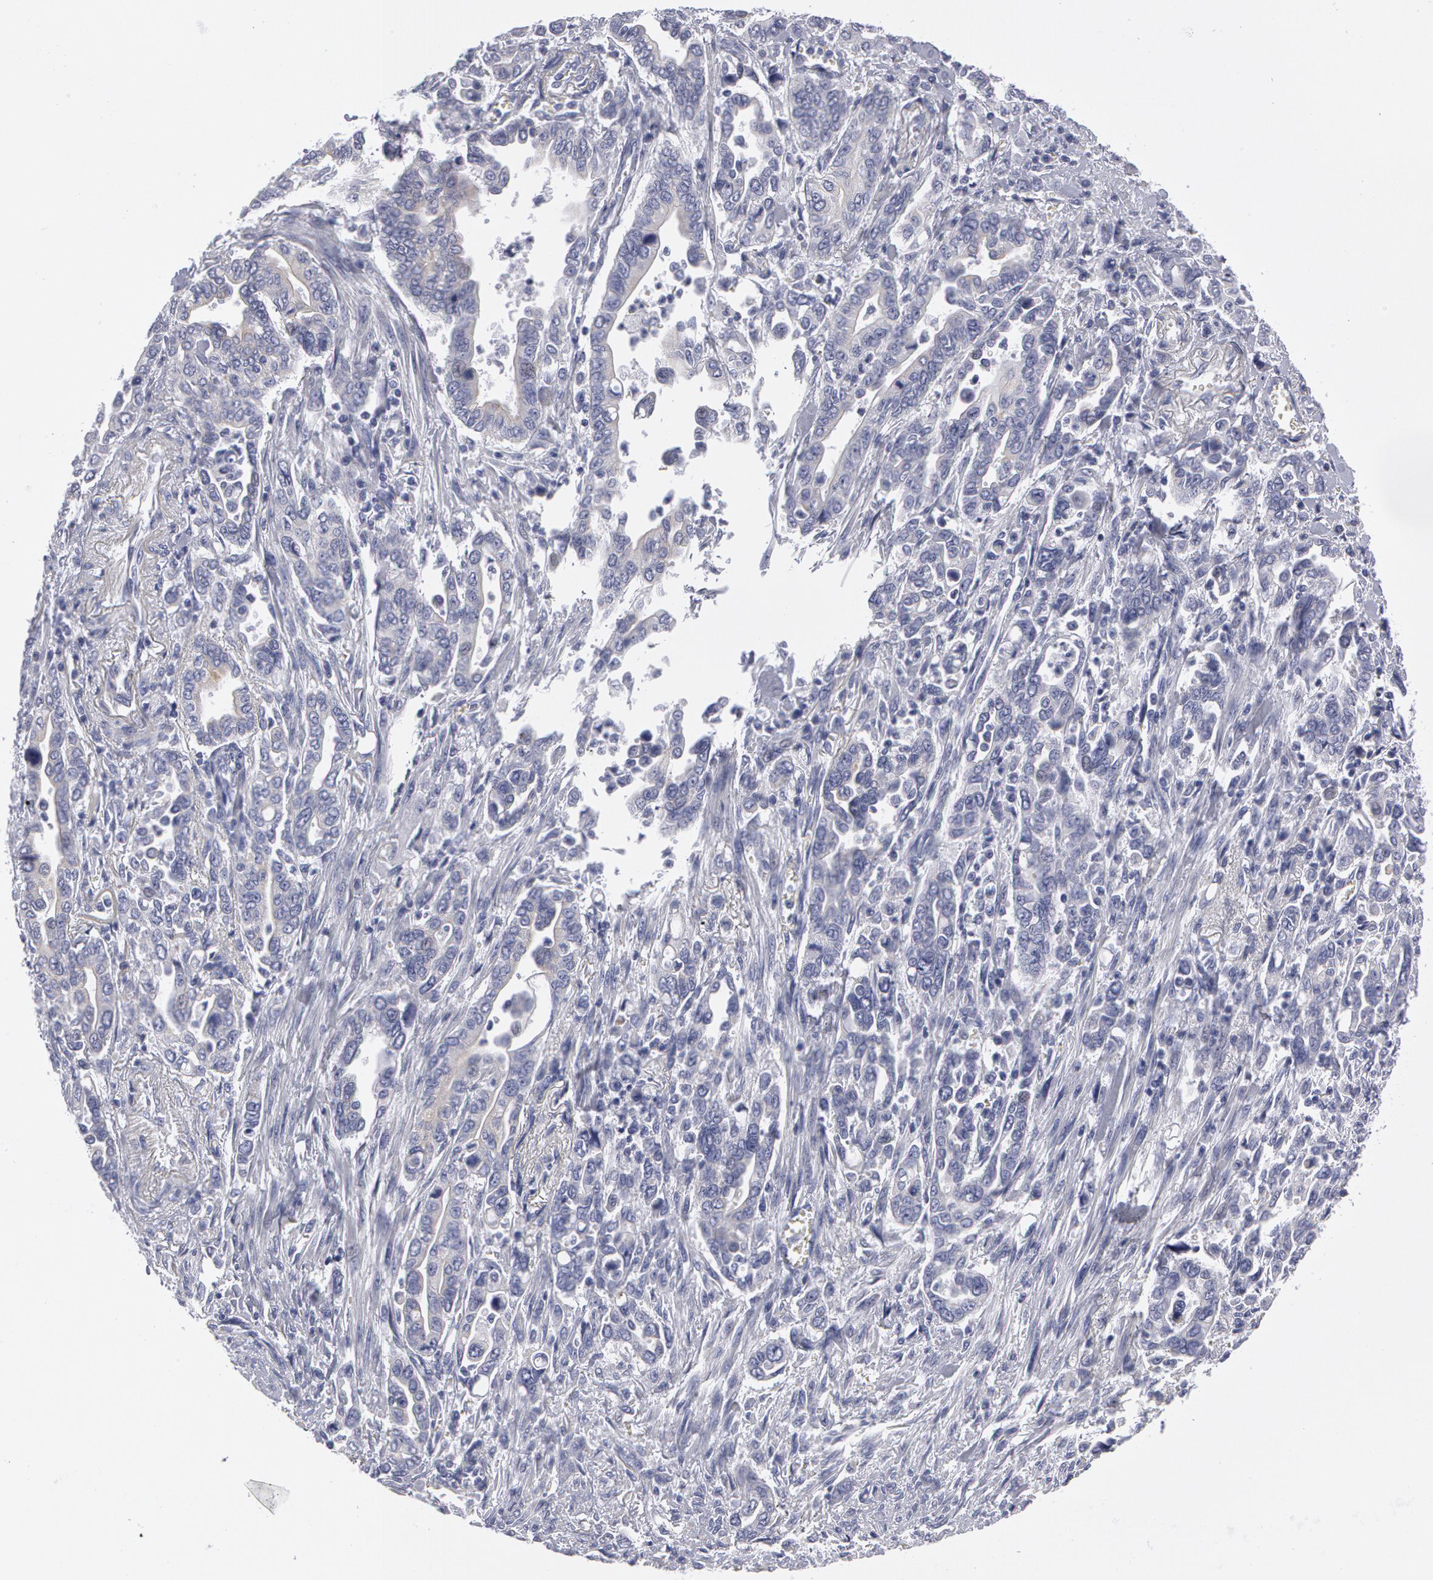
{"staining": {"intensity": "negative", "quantity": "none", "location": "none"}, "tissue": "pancreatic cancer", "cell_type": "Tumor cells", "image_type": "cancer", "snomed": [{"axis": "morphology", "description": "Adenocarcinoma, NOS"}, {"axis": "topography", "description": "Pancreas"}], "caption": "Immunohistochemical staining of adenocarcinoma (pancreatic) reveals no significant expression in tumor cells.", "gene": "SMC1B", "patient": {"sex": "female", "age": 57}}